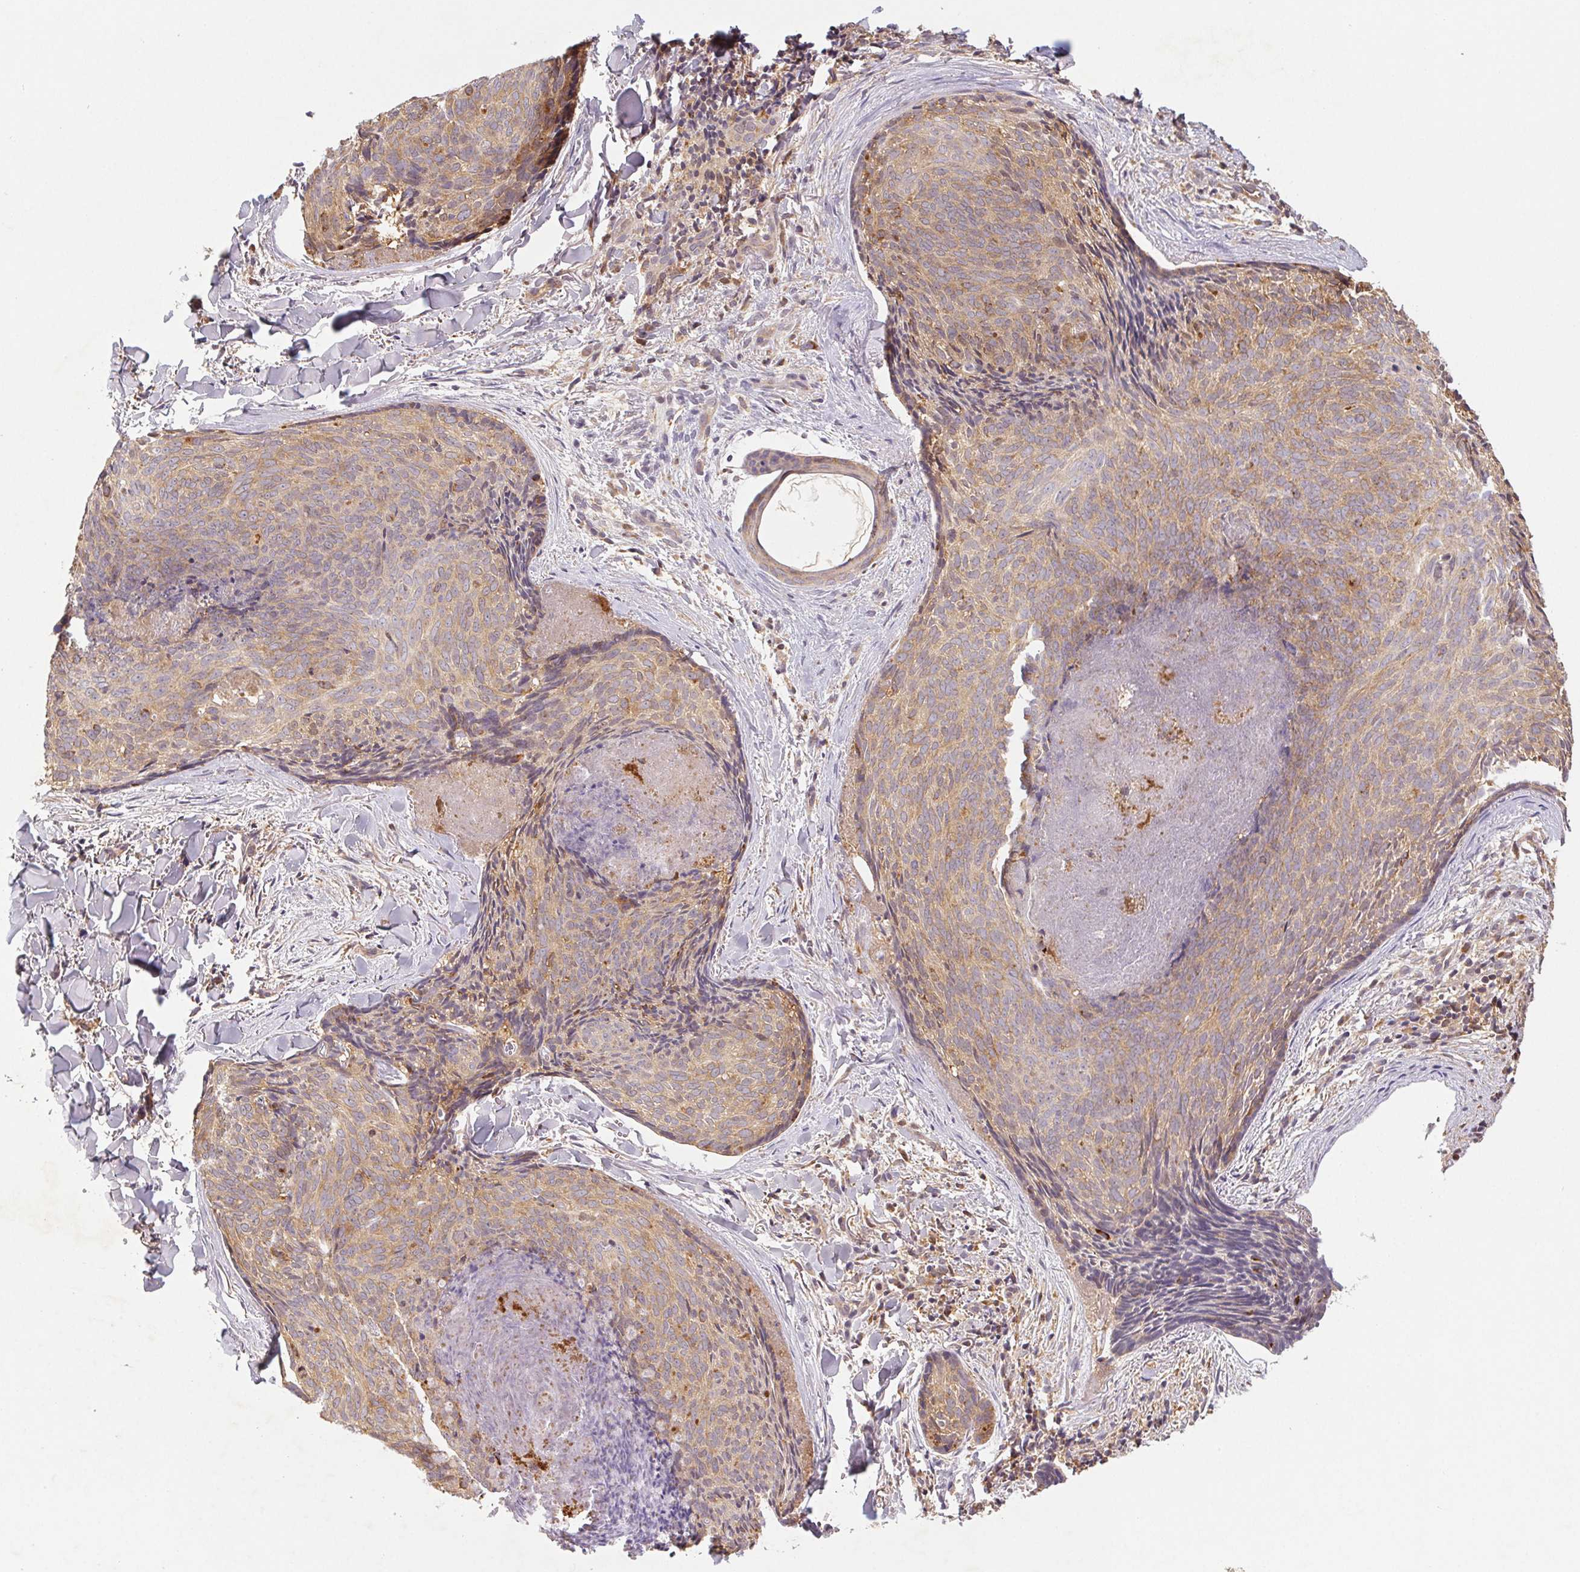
{"staining": {"intensity": "weak", "quantity": ">75%", "location": "cytoplasmic/membranous"}, "tissue": "skin cancer", "cell_type": "Tumor cells", "image_type": "cancer", "snomed": [{"axis": "morphology", "description": "Basal cell carcinoma"}, {"axis": "topography", "description": "Skin"}], "caption": "Protein expression by IHC displays weak cytoplasmic/membranous staining in about >75% of tumor cells in skin cancer (basal cell carcinoma). (Brightfield microscopy of DAB IHC at high magnification).", "gene": "MTHFD1", "patient": {"sex": "female", "age": 82}}